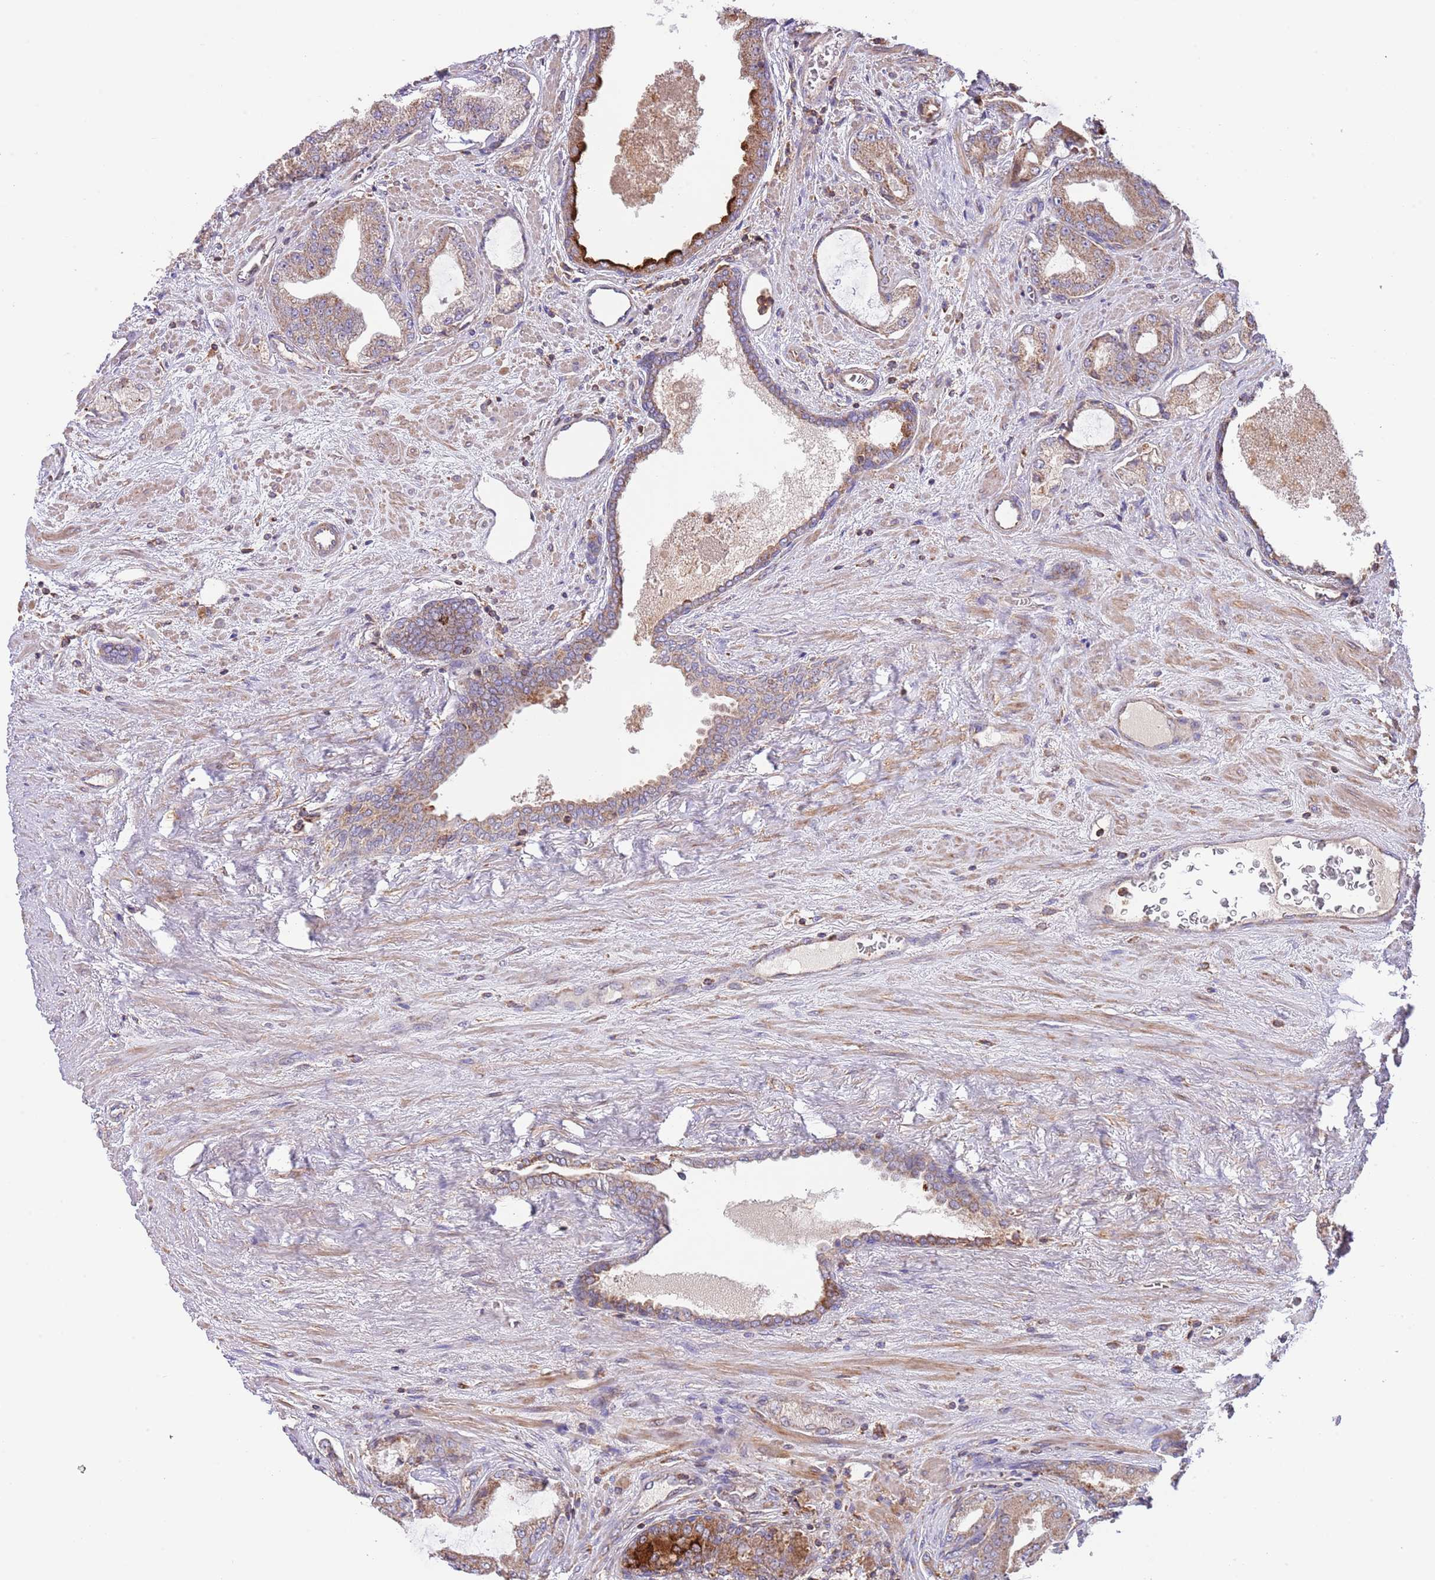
{"staining": {"intensity": "moderate", "quantity": ">75%", "location": "cytoplasmic/membranous"}, "tissue": "prostate cancer", "cell_type": "Tumor cells", "image_type": "cancer", "snomed": [{"axis": "morphology", "description": "Adenocarcinoma, High grade"}, {"axis": "topography", "description": "Prostate"}], "caption": "Immunohistochemistry micrograph of neoplastic tissue: prostate cancer stained using immunohistochemistry displays medium levels of moderate protein expression localized specifically in the cytoplasmic/membranous of tumor cells, appearing as a cytoplasmic/membranous brown color.", "gene": "DNAJA3", "patient": {"sex": "male", "age": 68}}